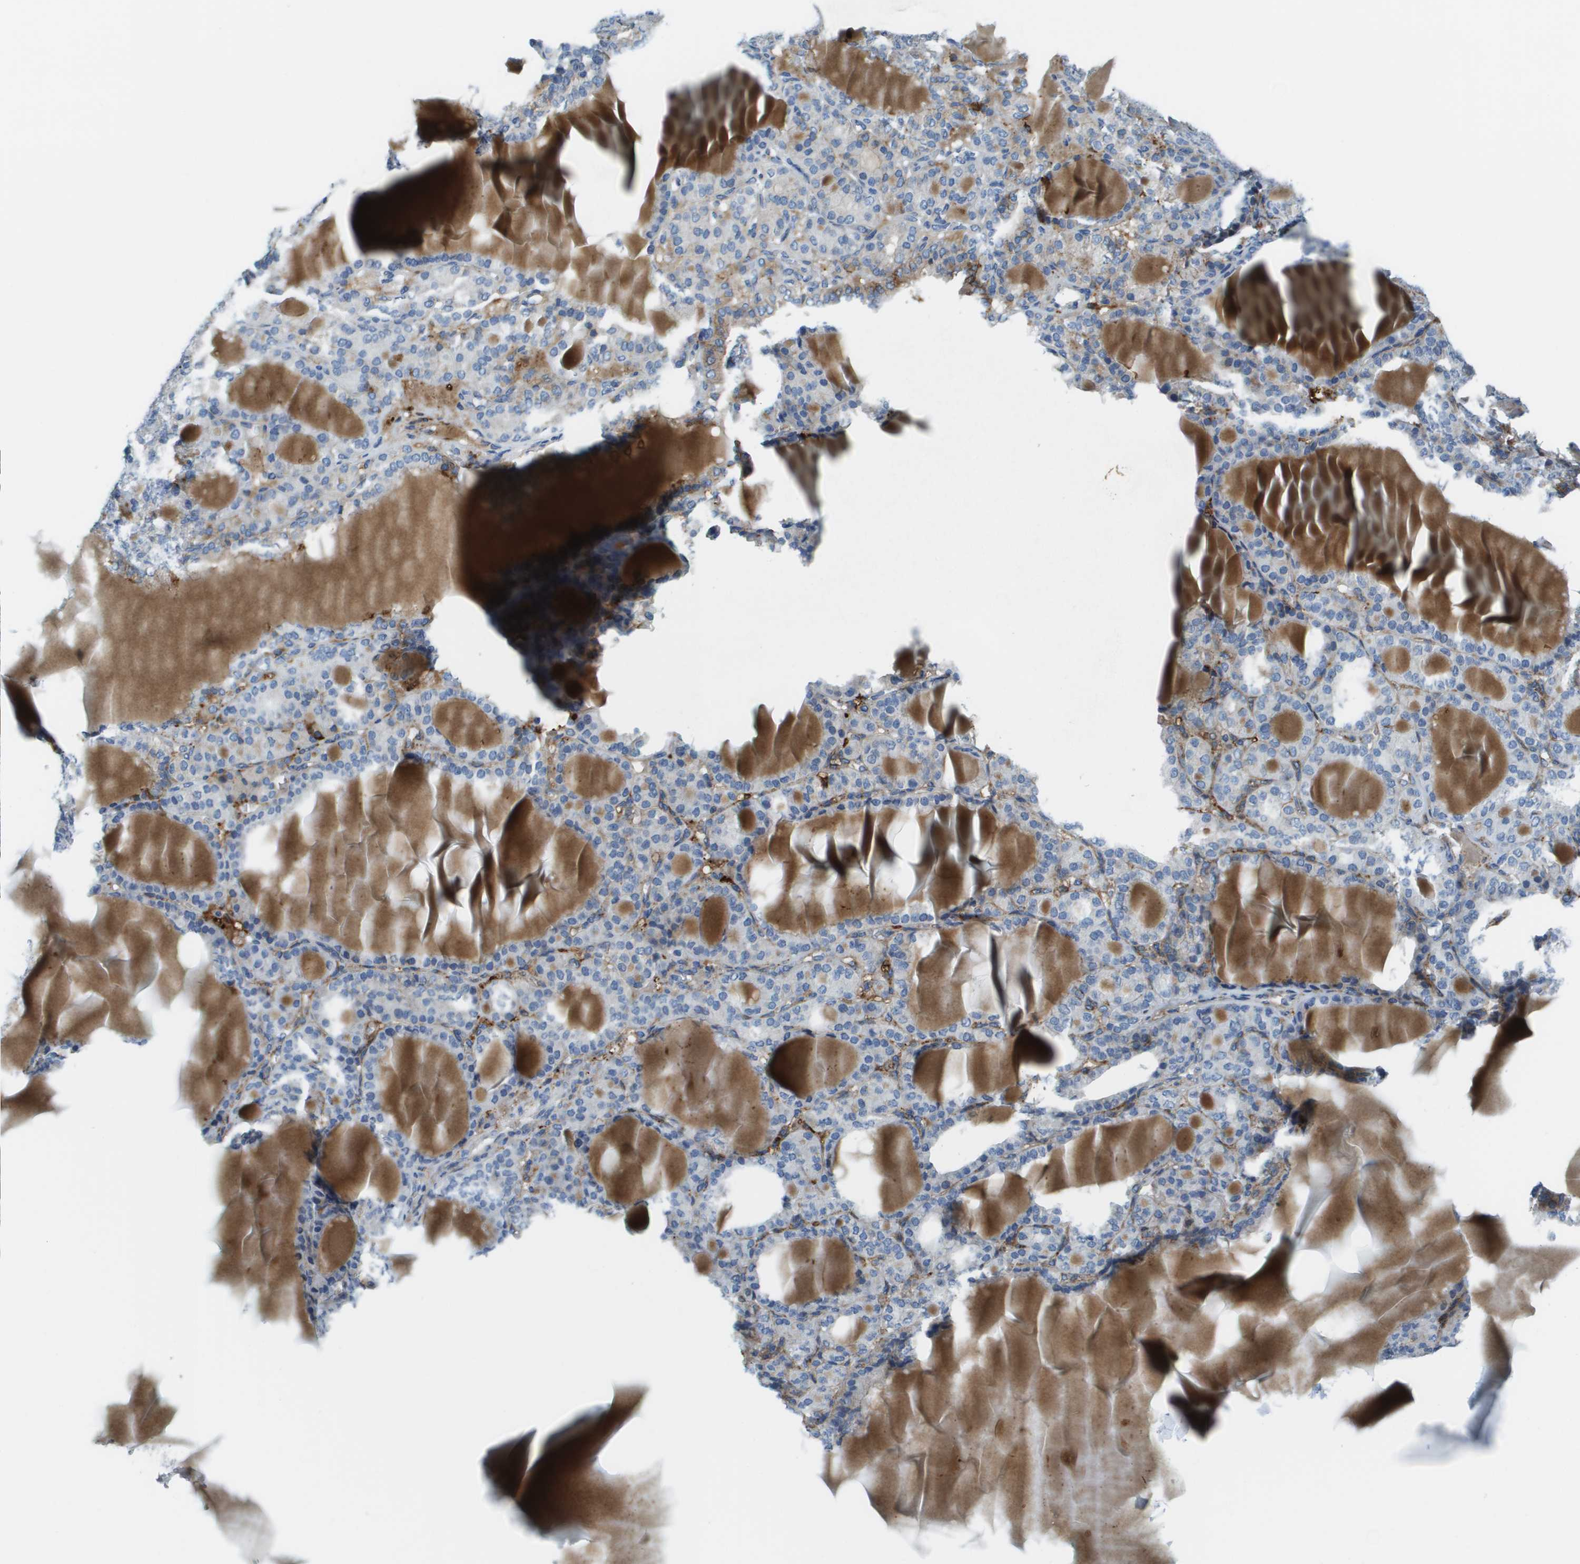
{"staining": {"intensity": "weak", "quantity": "<25%", "location": "cytoplasmic/membranous"}, "tissue": "thyroid gland", "cell_type": "Glandular cells", "image_type": "normal", "snomed": [{"axis": "morphology", "description": "Normal tissue, NOS"}, {"axis": "topography", "description": "Thyroid gland"}], "caption": "Immunohistochemical staining of normal thyroid gland reveals no significant staining in glandular cells.", "gene": "SDC1", "patient": {"sex": "female", "age": 28}}